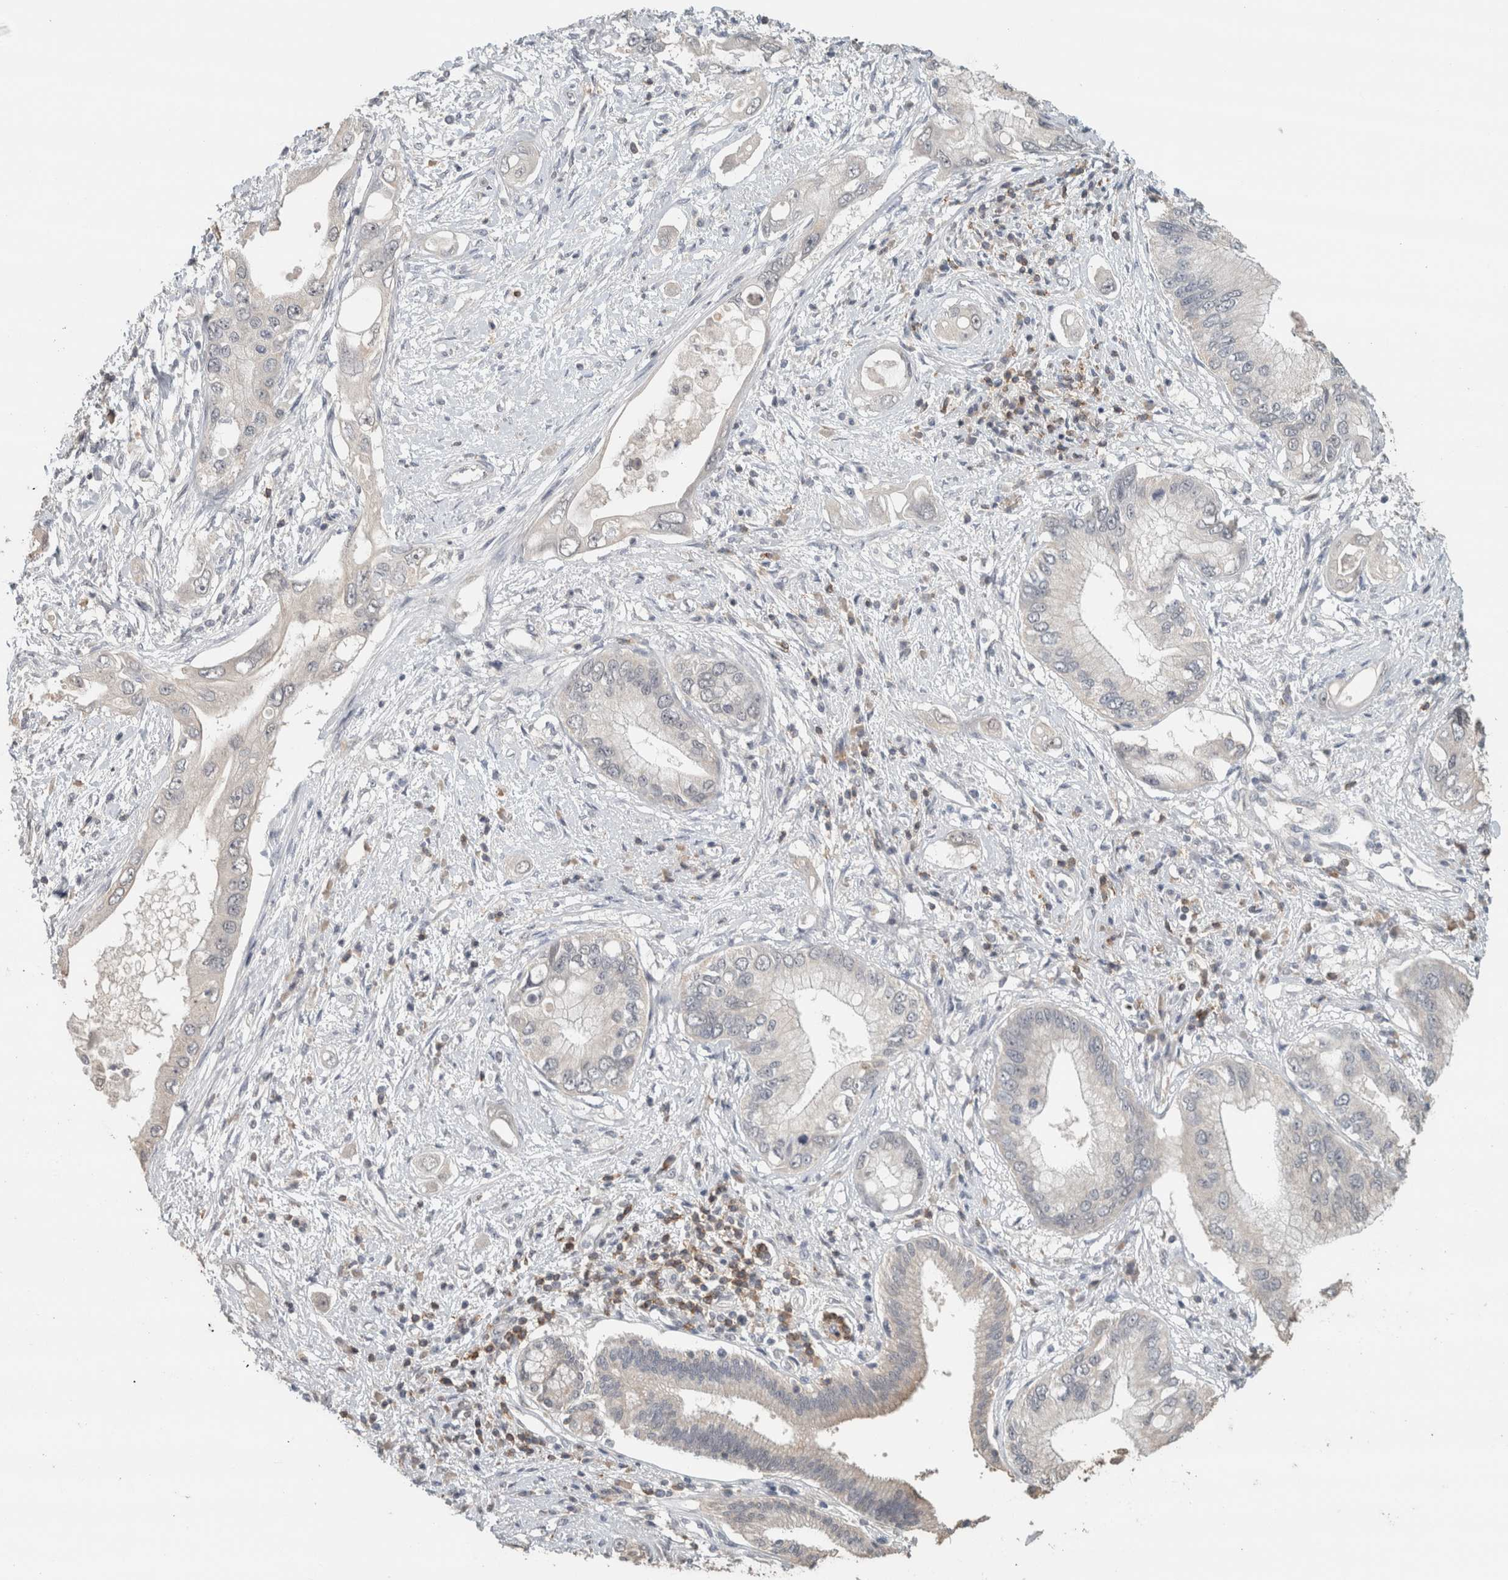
{"staining": {"intensity": "negative", "quantity": "none", "location": "none"}, "tissue": "pancreatic cancer", "cell_type": "Tumor cells", "image_type": "cancer", "snomed": [{"axis": "morphology", "description": "Inflammation, NOS"}, {"axis": "morphology", "description": "Adenocarcinoma, NOS"}, {"axis": "topography", "description": "Pancreas"}], "caption": "A photomicrograph of pancreatic cancer (adenocarcinoma) stained for a protein reveals no brown staining in tumor cells.", "gene": "TRAT1", "patient": {"sex": "female", "age": 56}}